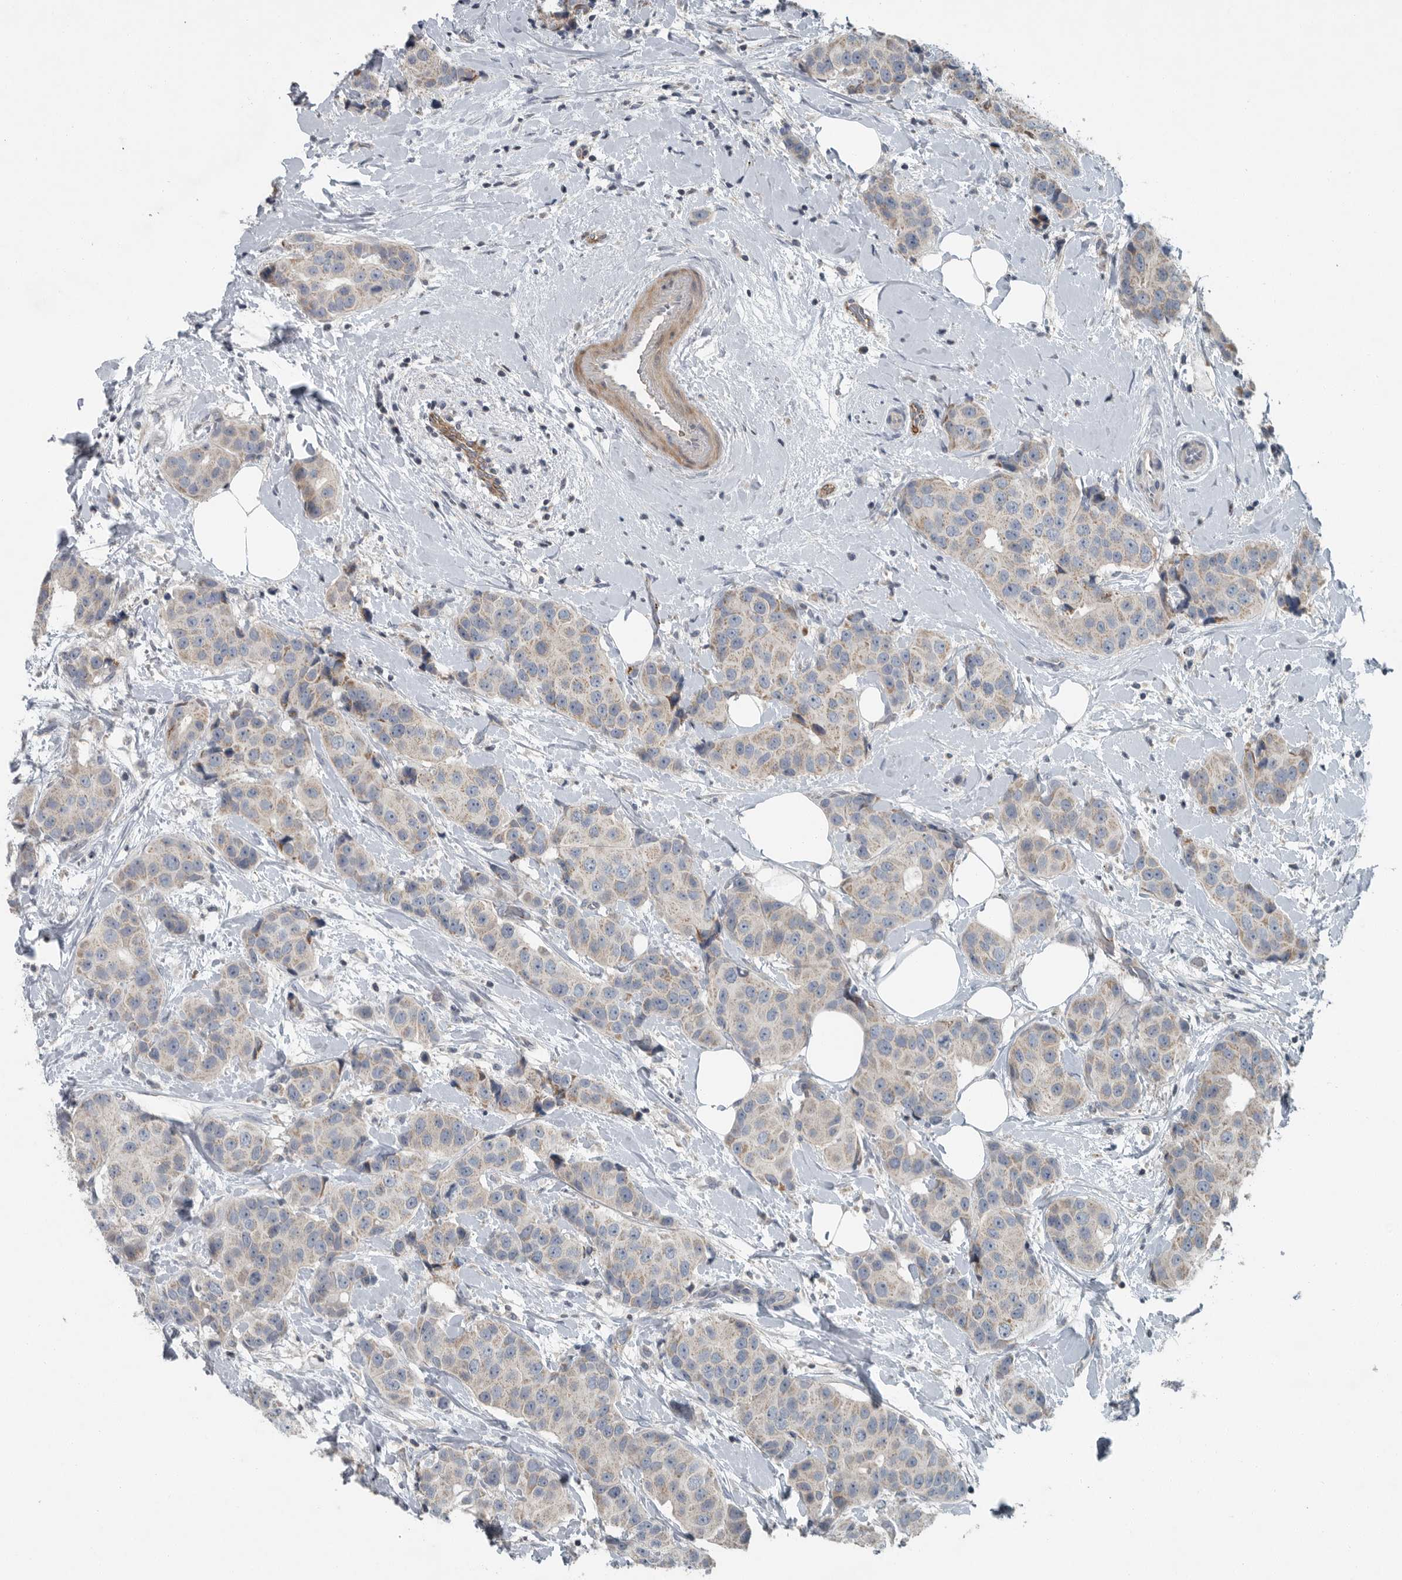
{"staining": {"intensity": "weak", "quantity": "25%-75%", "location": "cytoplasmic/membranous"}, "tissue": "breast cancer", "cell_type": "Tumor cells", "image_type": "cancer", "snomed": [{"axis": "morphology", "description": "Normal tissue, NOS"}, {"axis": "morphology", "description": "Duct carcinoma"}, {"axis": "topography", "description": "Breast"}], "caption": "Human breast cancer stained with a protein marker demonstrates weak staining in tumor cells.", "gene": "MPP3", "patient": {"sex": "female", "age": 39}}